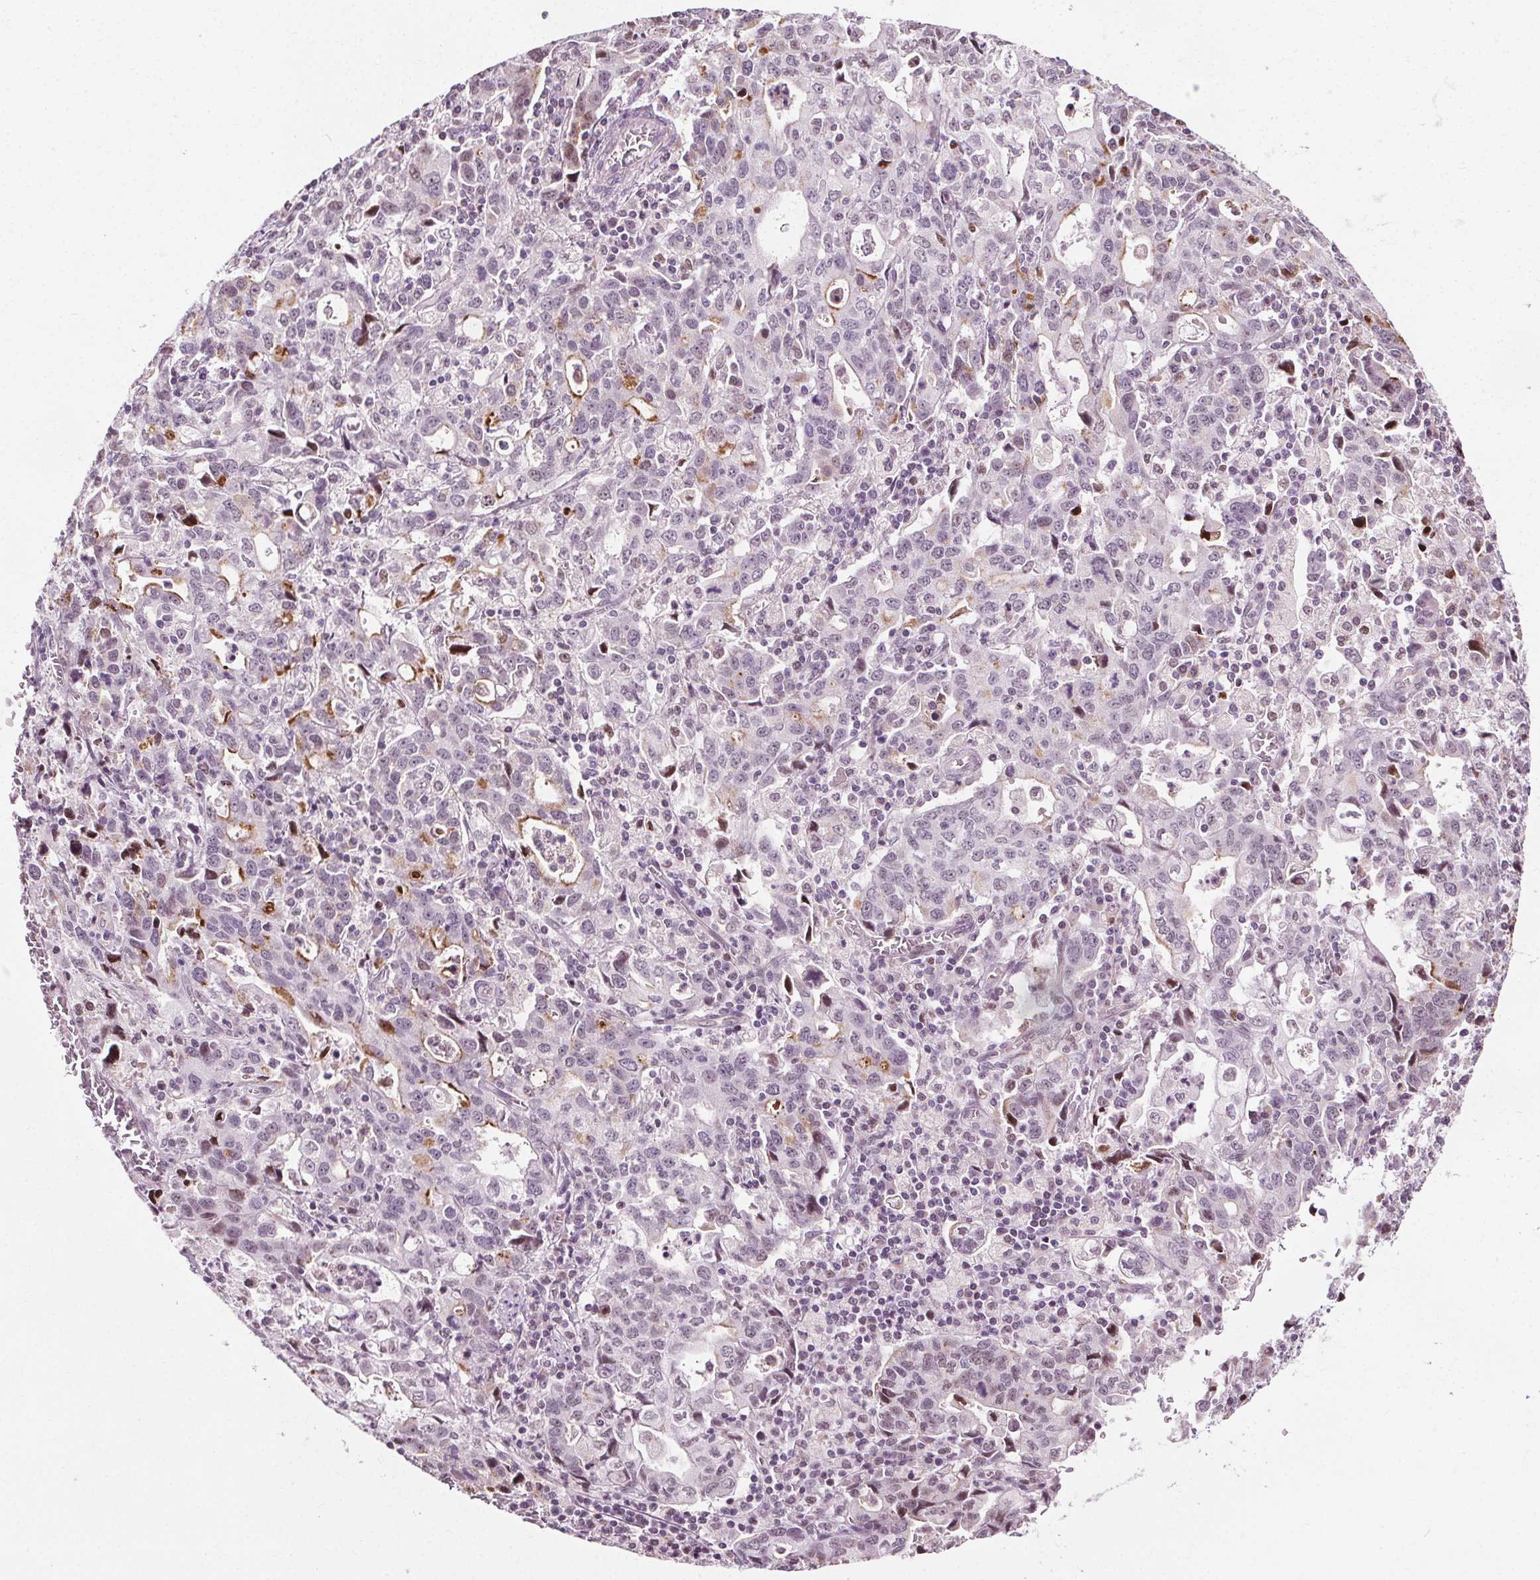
{"staining": {"intensity": "negative", "quantity": "none", "location": "none"}, "tissue": "stomach cancer", "cell_type": "Tumor cells", "image_type": "cancer", "snomed": [{"axis": "morphology", "description": "Adenocarcinoma, NOS"}, {"axis": "topography", "description": "Stomach, upper"}], "caption": "Immunohistochemical staining of stomach cancer (adenocarcinoma) shows no significant expression in tumor cells.", "gene": "CEBPA", "patient": {"sex": "male", "age": 85}}